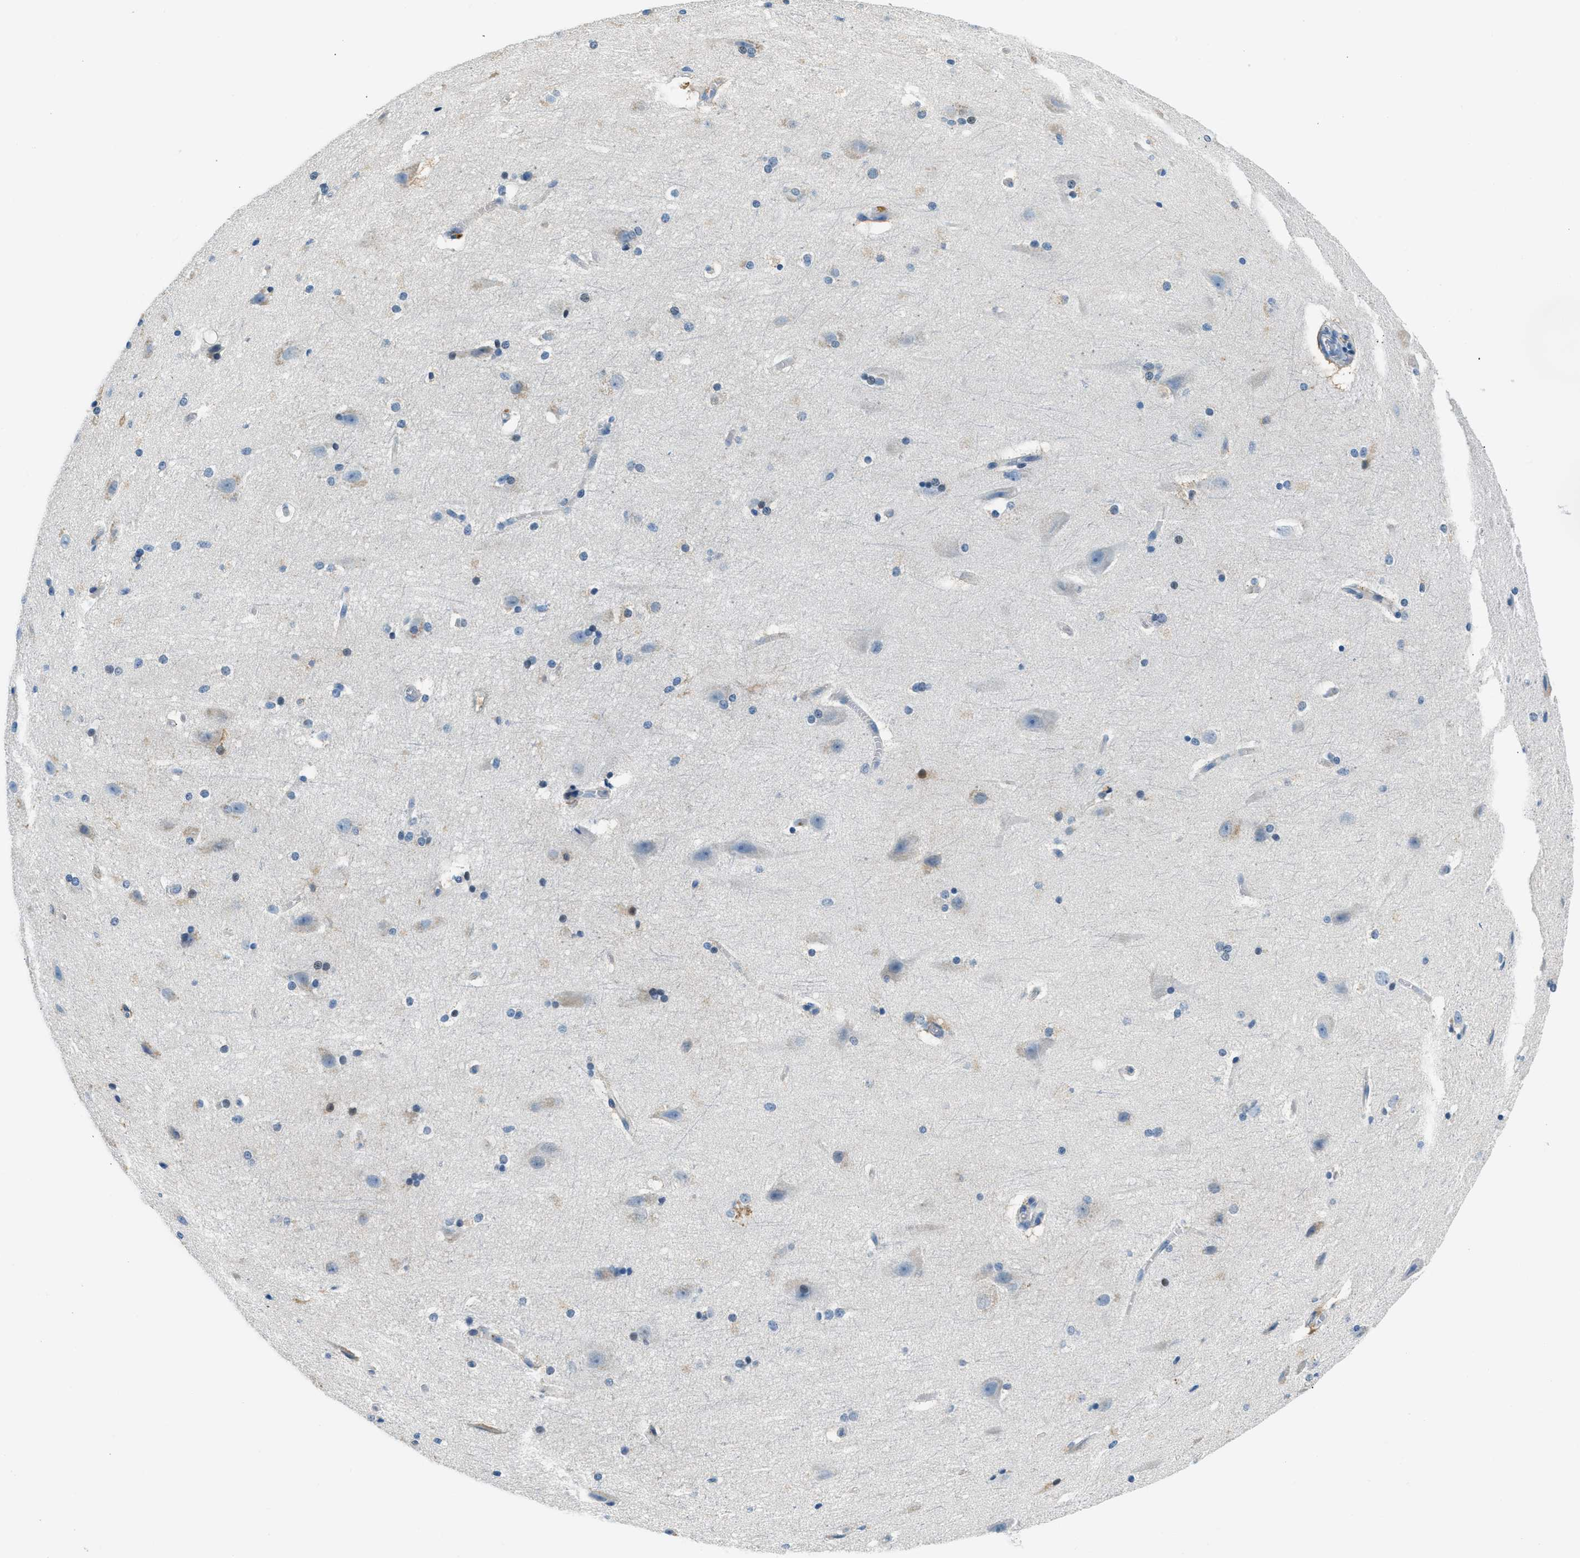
{"staining": {"intensity": "negative", "quantity": "none", "location": "none"}, "tissue": "cerebral cortex", "cell_type": "Endothelial cells", "image_type": "normal", "snomed": [{"axis": "morphology", "description": "Normal tissue, NOS"}, {"axis": "topography", "description": "Cerebral cortex"}, {"axis": "topography", "description": "Hippocampus"}], "caption": "This is a micrograph of immunohistochemistry staining of unremarkable cerebral cortex, which shows no staining in endothelial cells.", "gene": "CLDN18", "patient": {"sex": "female", "age": 19}}